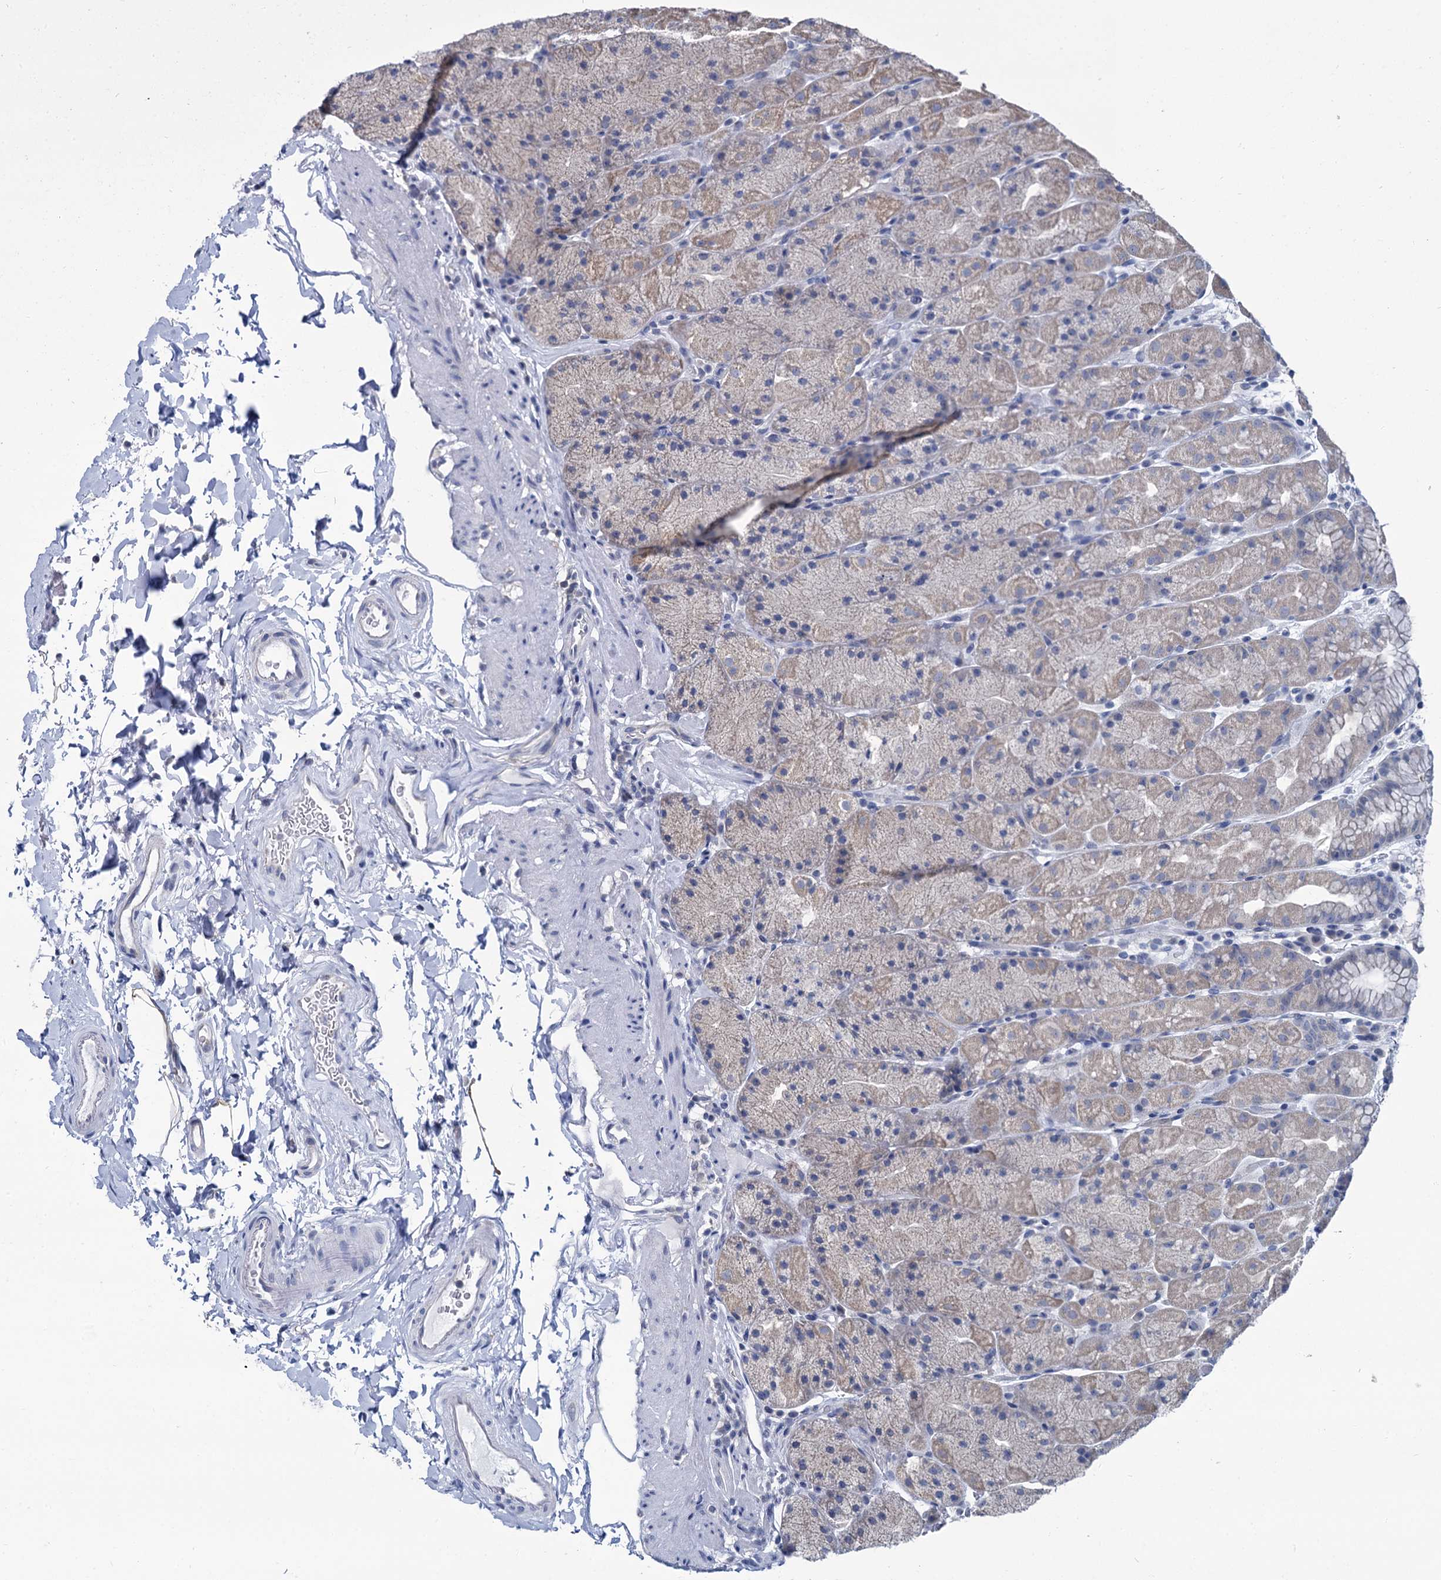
{"staining": {"intensity": "weak", "quantity": "<25%", "location": "cytoplasmic/membranous"}, "tissue": "stomach", "cell_type": "Glandular cells", "image_type": "normal", "snomed": [{"axis": "morphology", "description": "Normal tissue, NOS"}, {"axis": "topography", "description": "Stomach, upper"}, {"axis": "topography", "description": "Stomach, lower"}], "caption": "An IHC photomicrograph of benign stomach is shown. There is no staining in glandular cells of stomach. (DAB IHC, high magnification).", "gene": "MIOX", "patient": {"sex": "male", "age": 67}}